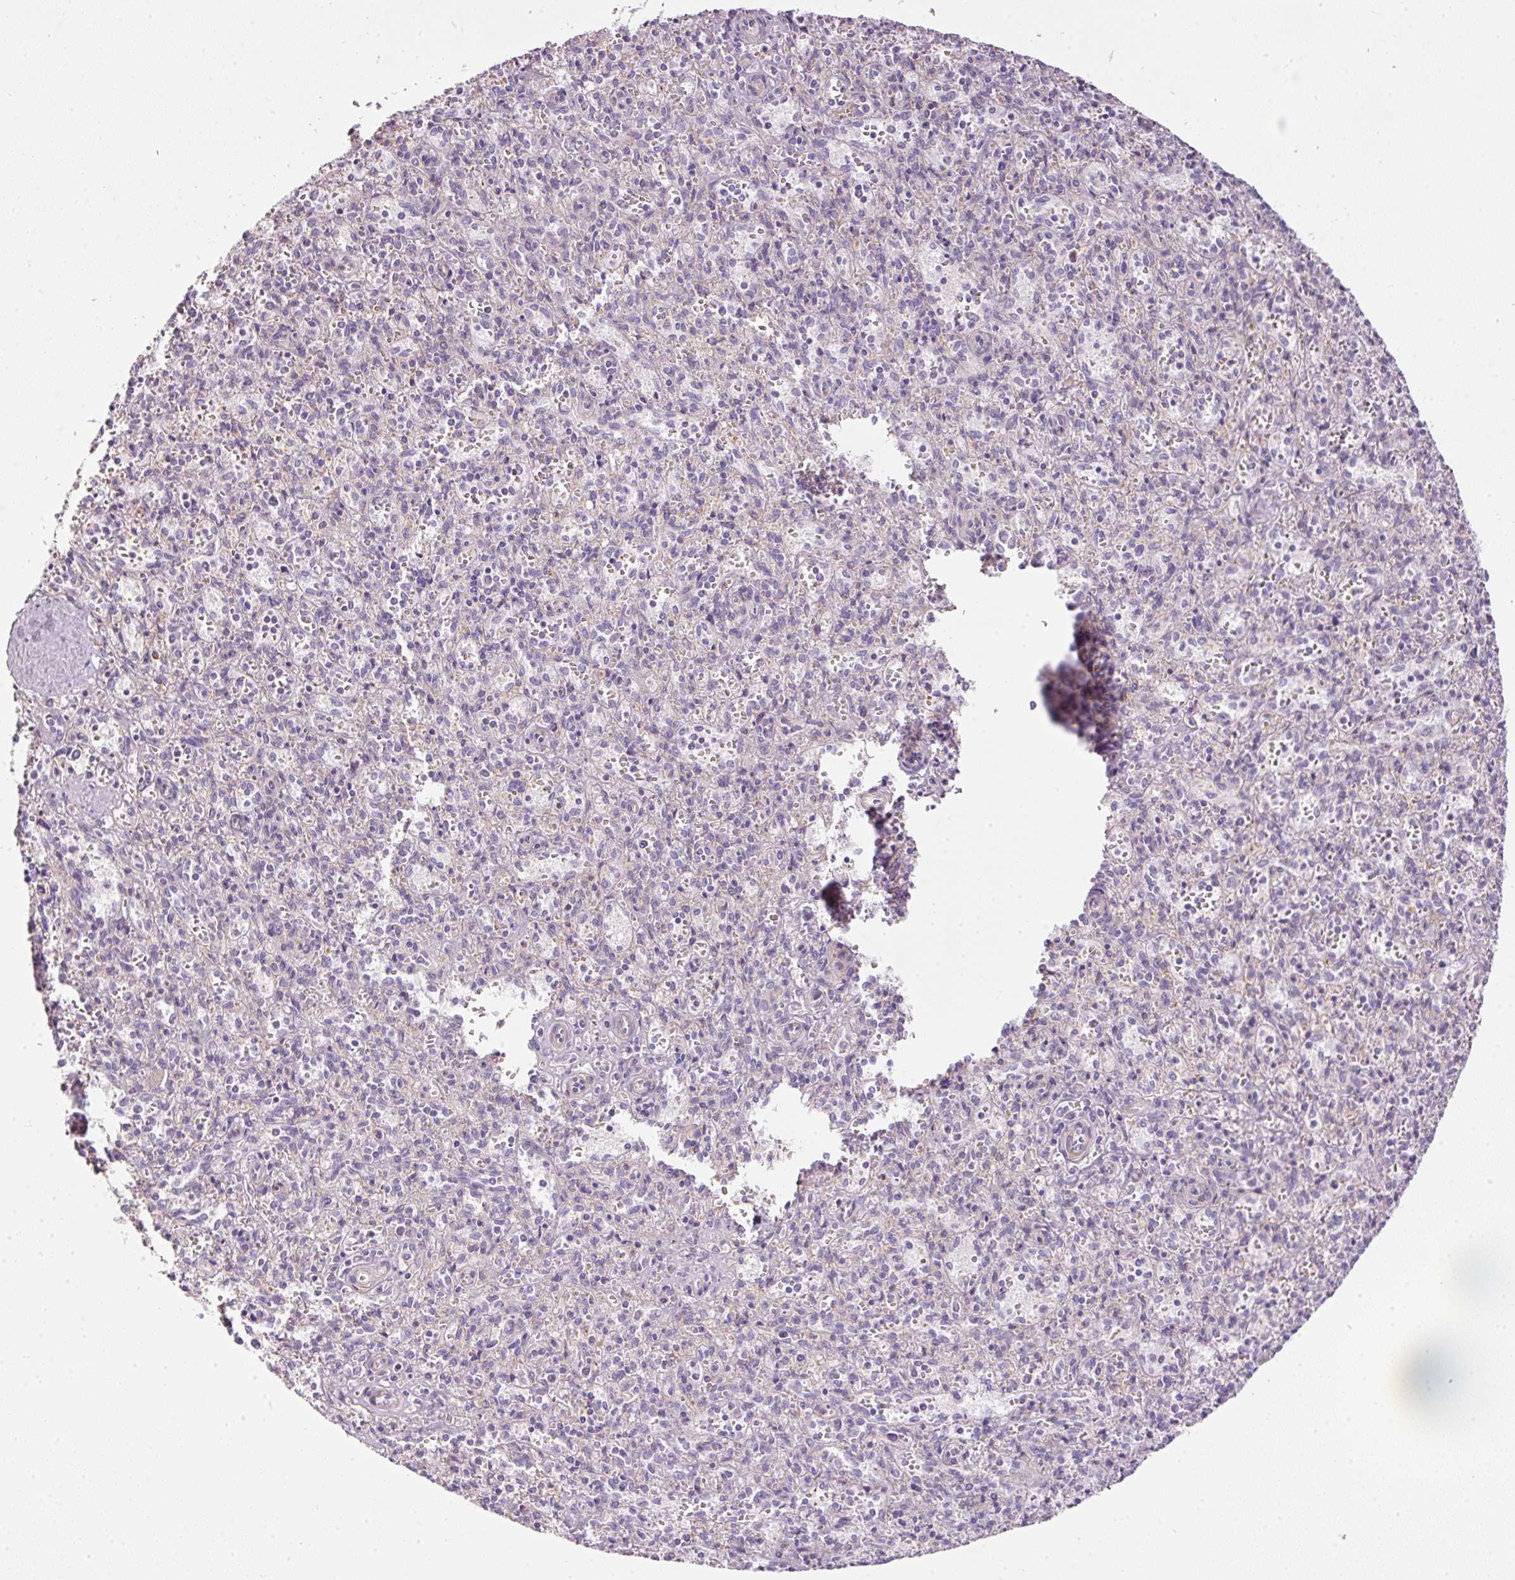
{"staining": {"intensity": "negative", "quantity": "none", "location": "none"}, "tissue": "spleen", "cell_type": "Cells in red pulp", "image_type": "normal", "snomed": [{"axis": "morphology", "description": "Normal tissue, NOS"}, {"axis": "topography", "description": "Spleen"}], "caption": "This is an immunohistochemistry histopathology image of normal human spleen. There is no positivity in cells in red pulp.", "gene": "KPNA5", "patient": {"sex": "female", "age": 26}}